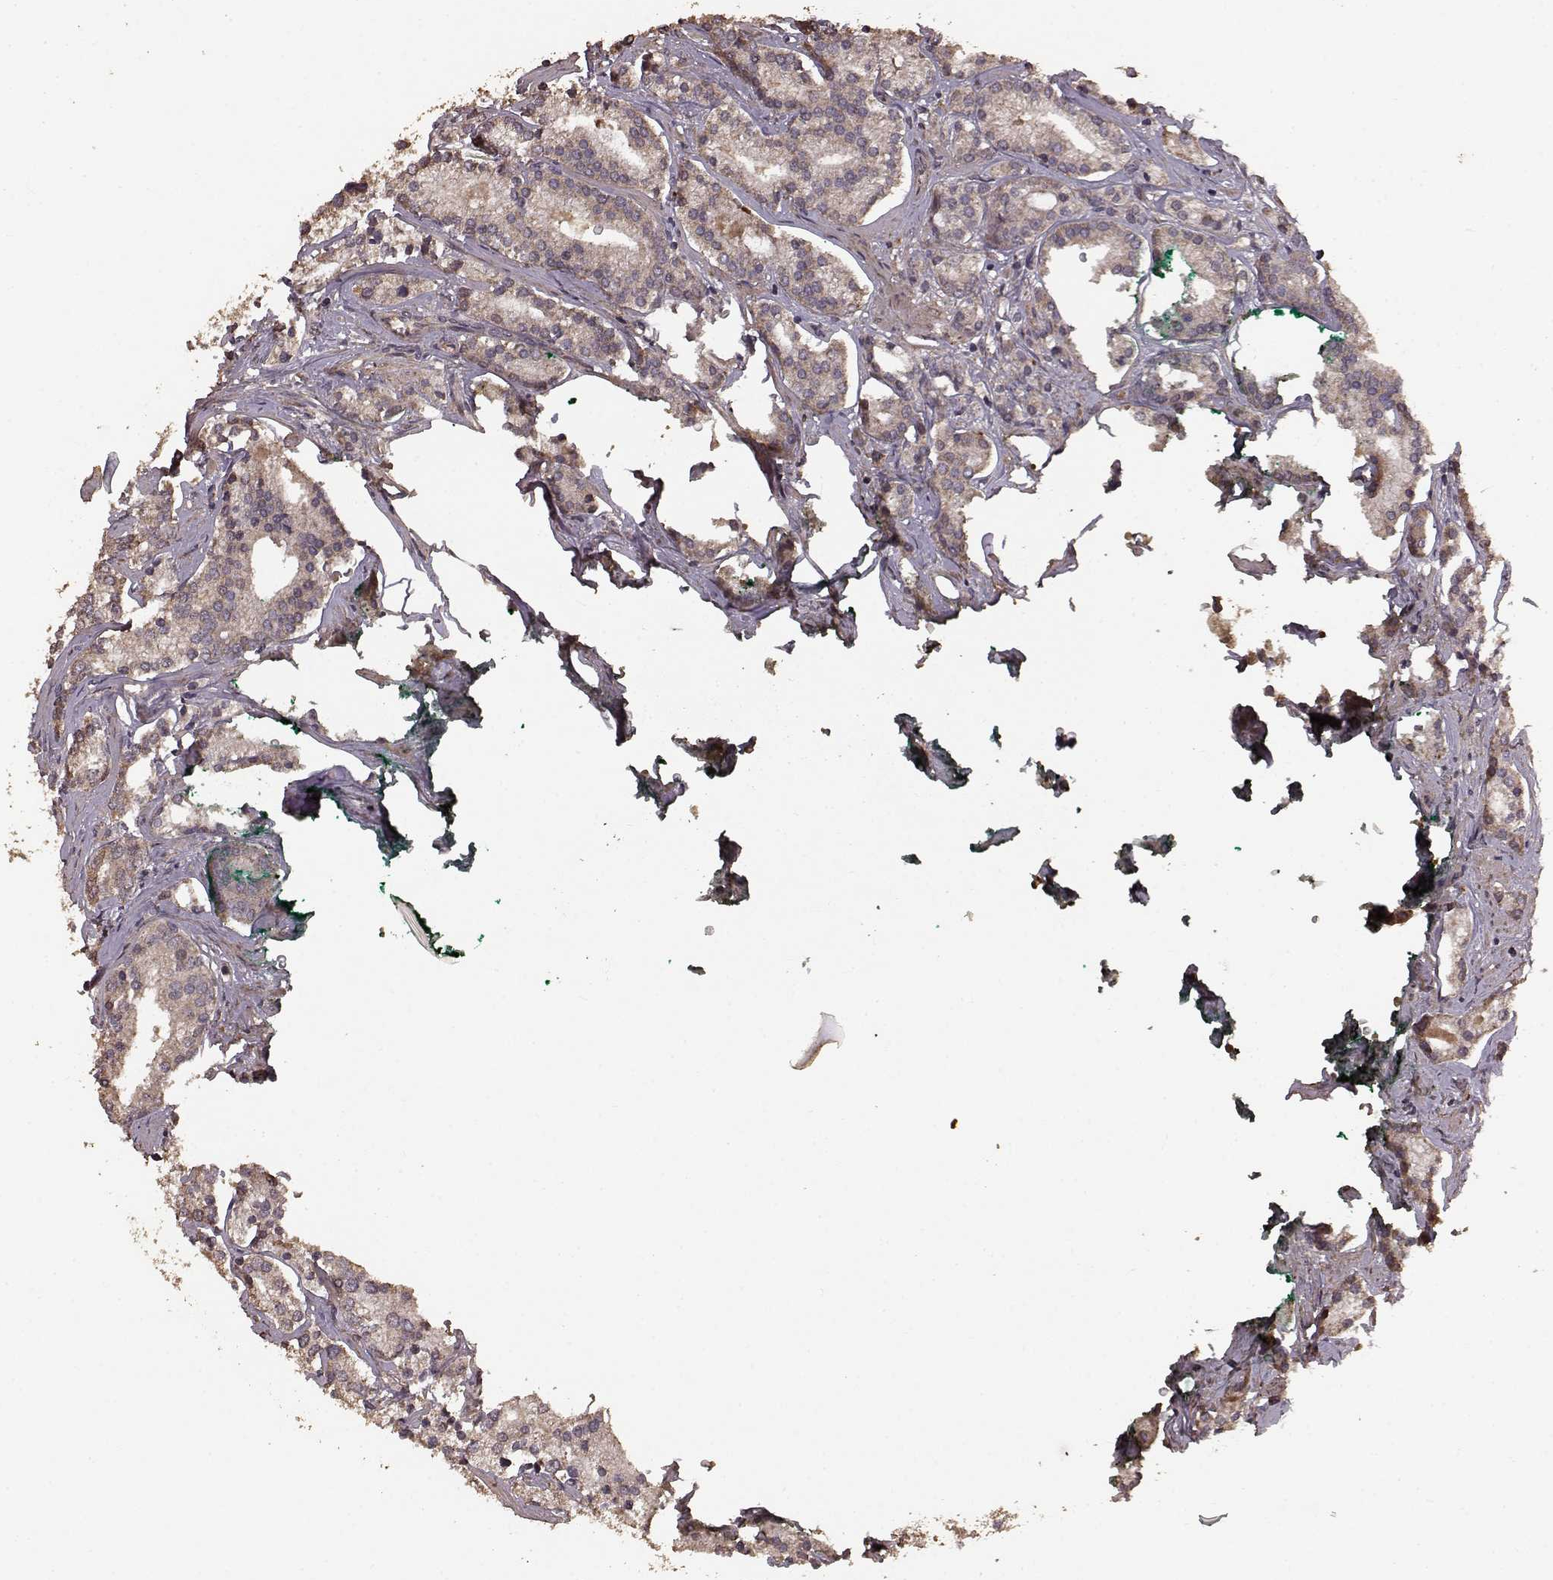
{"staining": {"intensity": "moderate", "quantity": "25%-75%", "location": "cytoplasmic/membranous"}, "tissue": "prostate cancer", "cell_type": "Tumor cells", "image_type": "cancer", "snomed": [{"axis": "morphology", "description": "Adenocarcinoma, High grade"}, {"axis": "topography", "description": "Prostate"}], "caption": "Immunohistochemical staining of human prostate adenocarcinoma (high-grade) shows medium levels of moderate cytoplasmic/membranous protein staining in approximately 25%-75% of tumor cells. (DAB (3,3'-diaminobenzidine) IHC with brightfield microscopy, high magnification).", "gene": "USP15", "patient": {"sex": "male", "age": 58}}